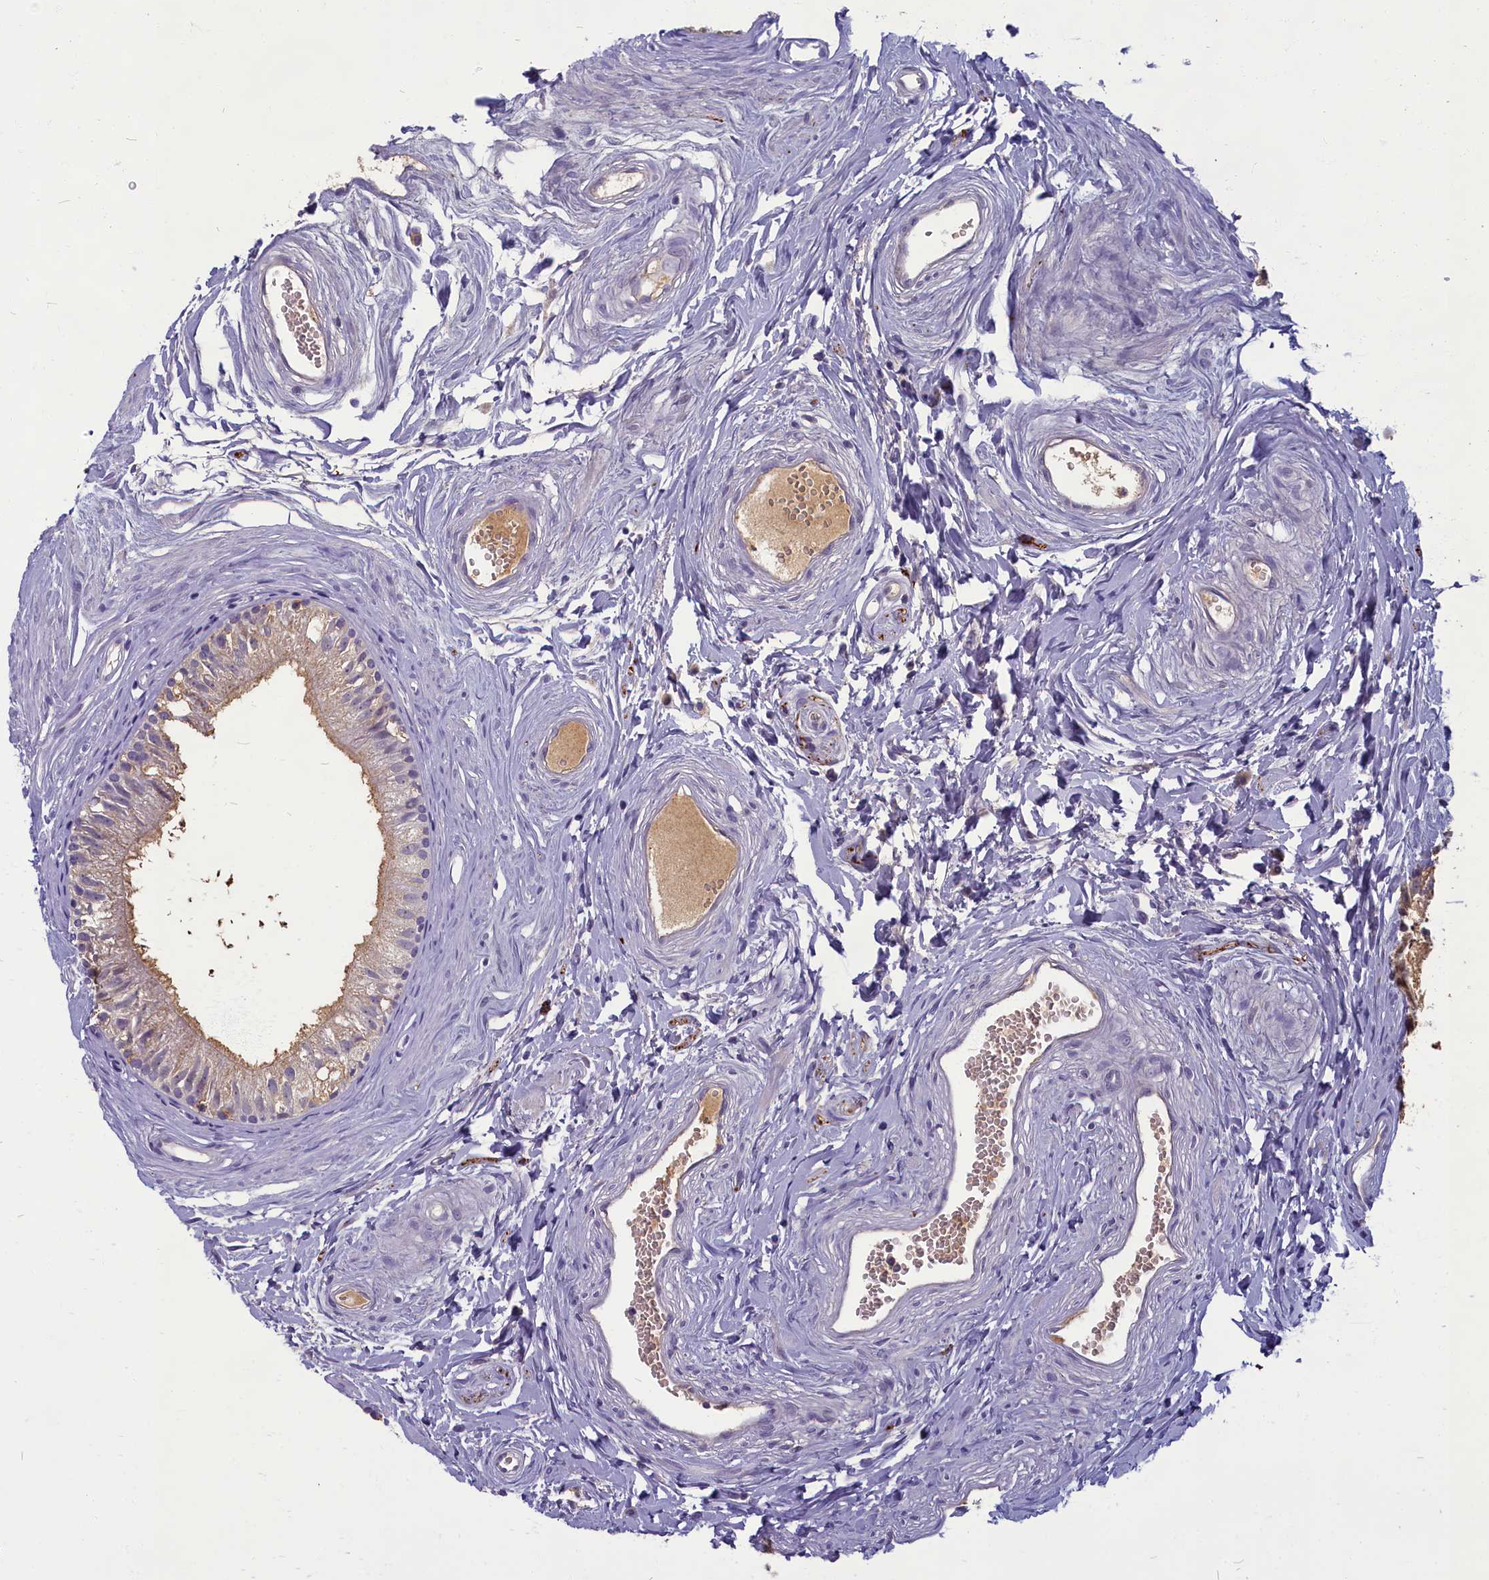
{"staining": {"intensity": "weak", "quantity": "25%-75%", "location": "cytoplasmic/membranous"}, "tissue": "epididymis", "cell_type": "Glandular cells", "image_type": "normal", "snomed": [{"axis": "morphology", "description": "Normal tissue, NOS"}, {"axis": "topography", "description": "Epididymis"}], "caption": "IHC histopathology image of unremarkable epididymis: human epididymis stained using immunohistochemistry (IHC) displays low levels of weak protein expression localized specifically in the cytoplasmic/membranous of glandular cells, appearing as a cytoplasmic/membranous brown color.", "gene": "SV2C", "patient": {"sex": "male", "age": 56}}